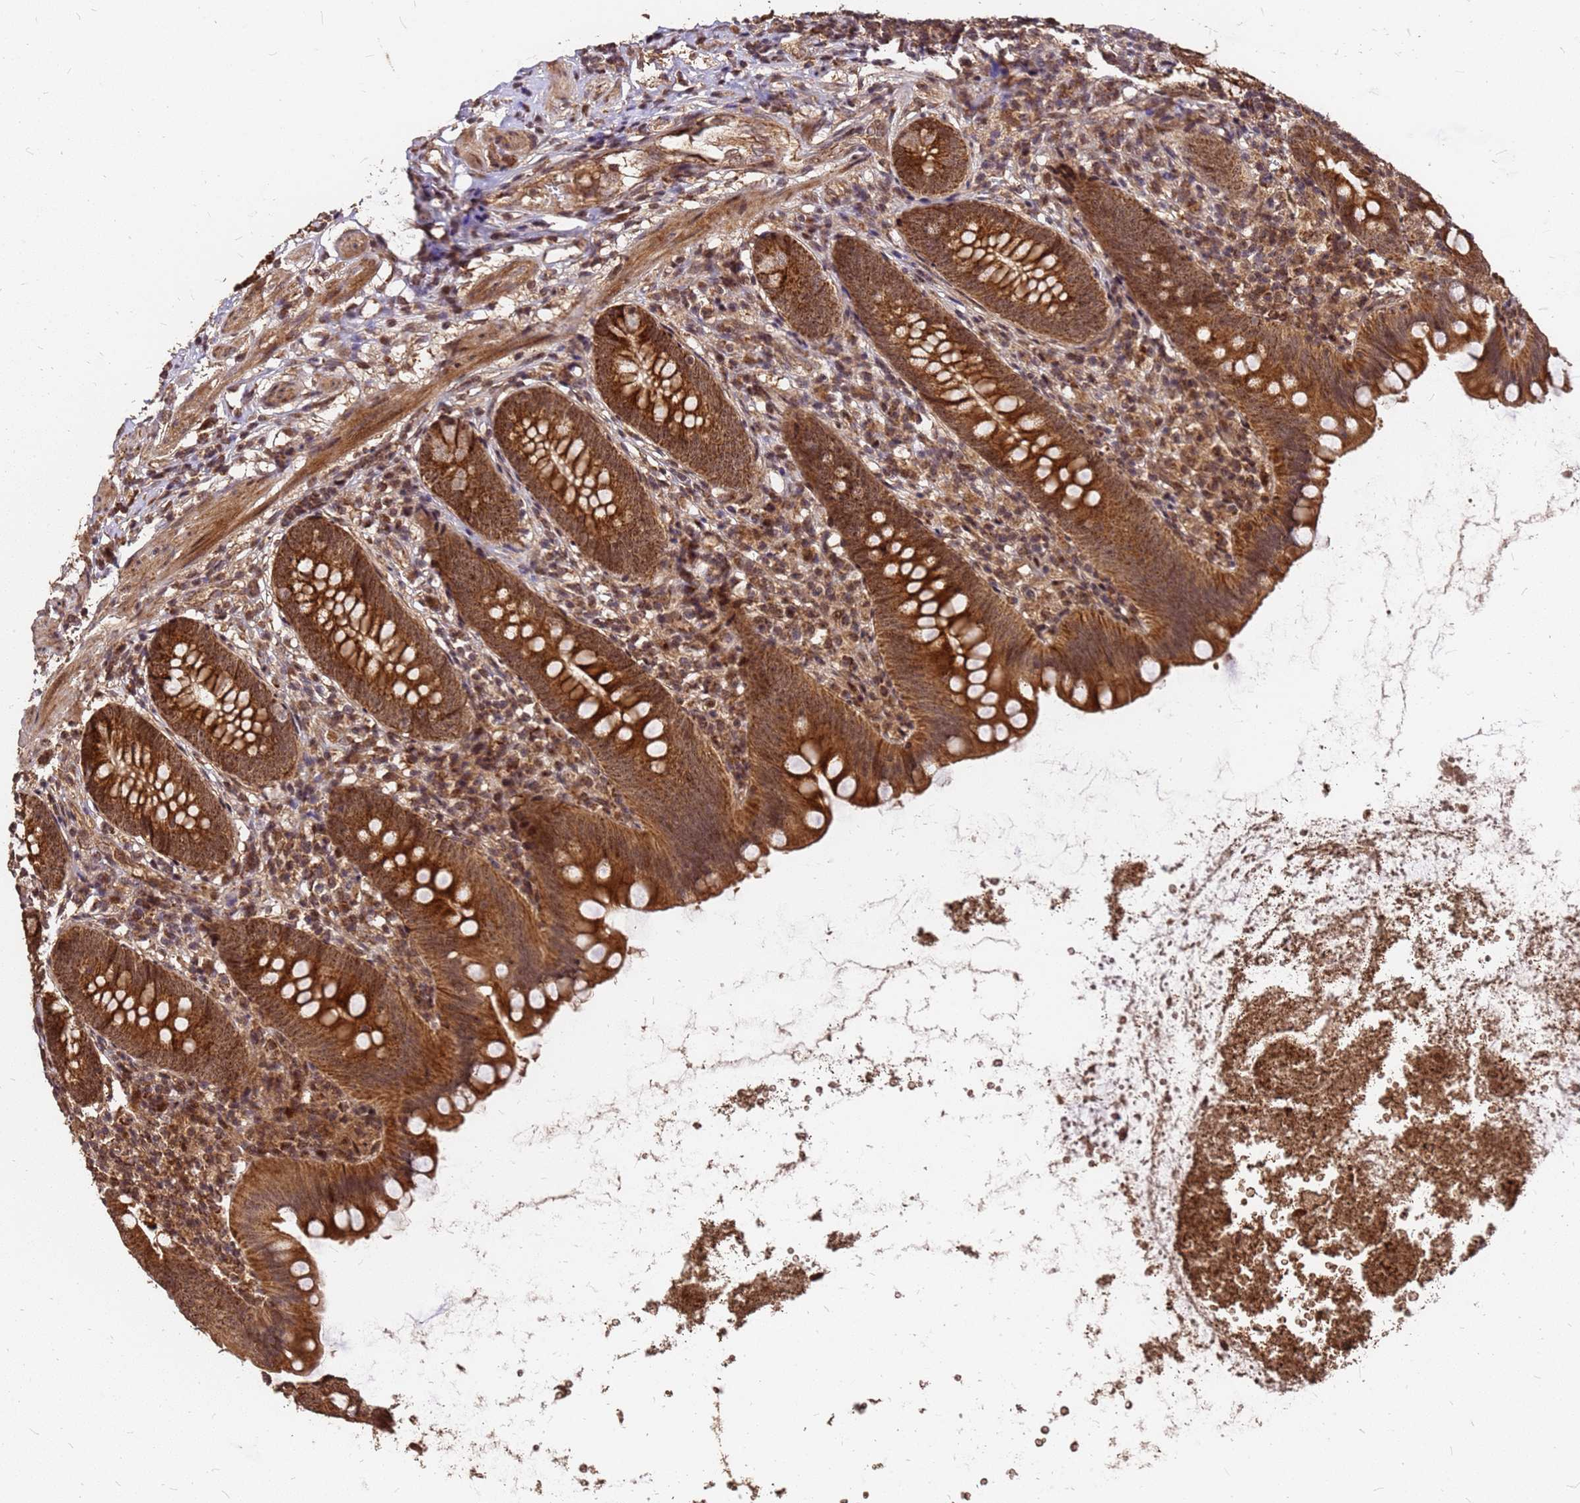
{"staining": {"intensity": "strong", "quantity": ">75%", "location": "cytoplasmic/membranous,nuclear"}, "tissue": "appendix", "cell_type": "Glandular cells", "image_type": "normal", "snomed": [{"axis": "morphology", "description": "Normal tissue, NOS"}, {"axis": "topography", "description": "Appendix"}], "caption": "Glandular cells exhibit high levels of strong cytoplasmic/membranous,nuclear expression in approximately >75% of cells in benign appendix. (DAB = brown stain, brightfield microscopy at high magnification).", "gene": "GPATCH8", "patient": {"sex": "female", "age": 62}}